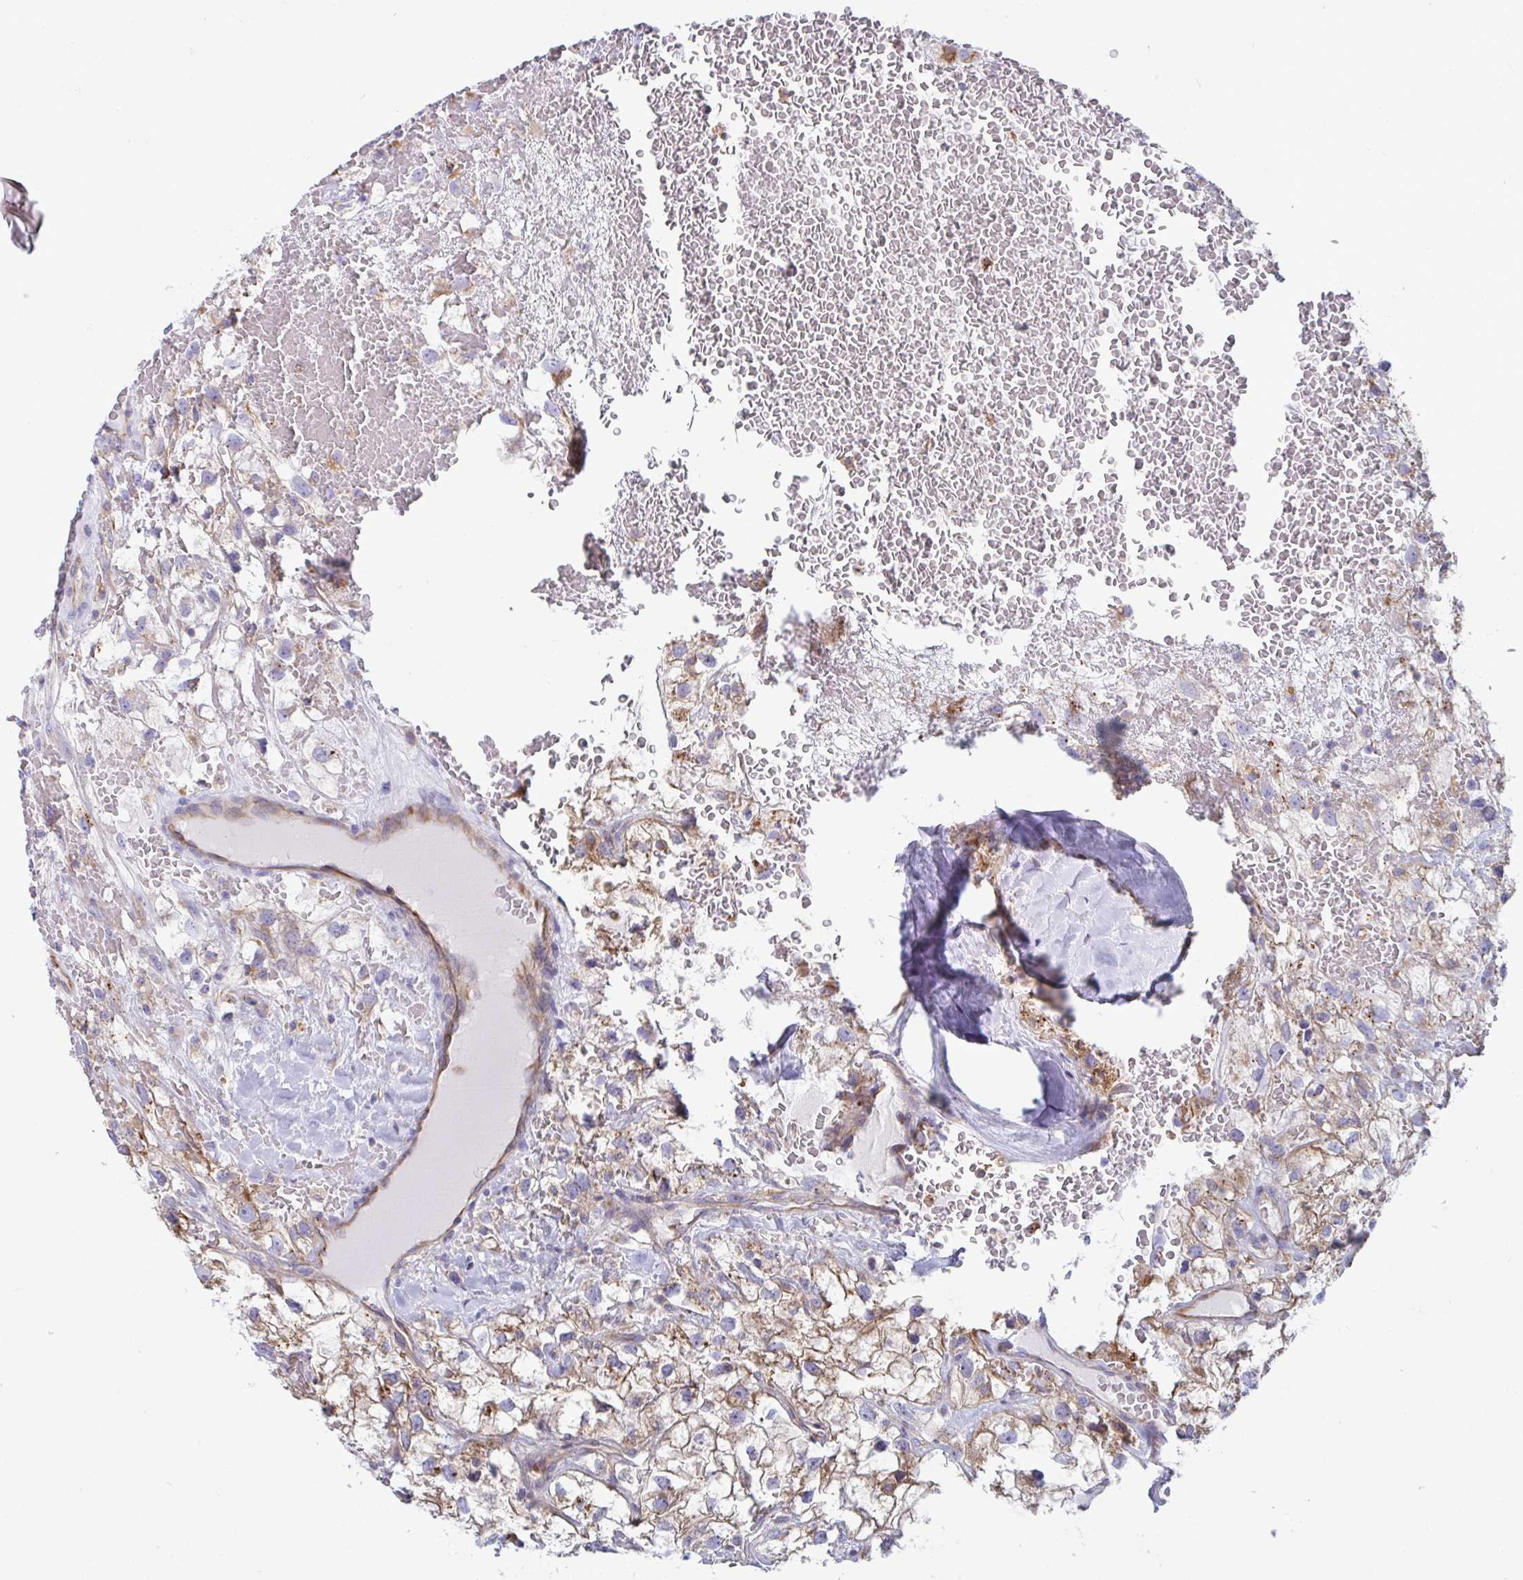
{"staining": {"intensity": "weak", "quantity": "25%-75%", "location": "cytoplasmic/membranous"}, "tissue": "renal cancer", "cell_type": "Tumor cells", "image_type": "cancer", "snomed": [{"axis": "morphology", "description": "Adenocarcinoma, NOS"}, {"axis": "topography", "description": "Kidney"}], "caption": "A photomicrograph of renal cancer (adenocarcinoma) stained for a protein exhibits weak cytoplasmic/membranous brown staining in tumor cells.", "gene": "SLC9A6", "patient": {"sex": "male", "age": 59}}